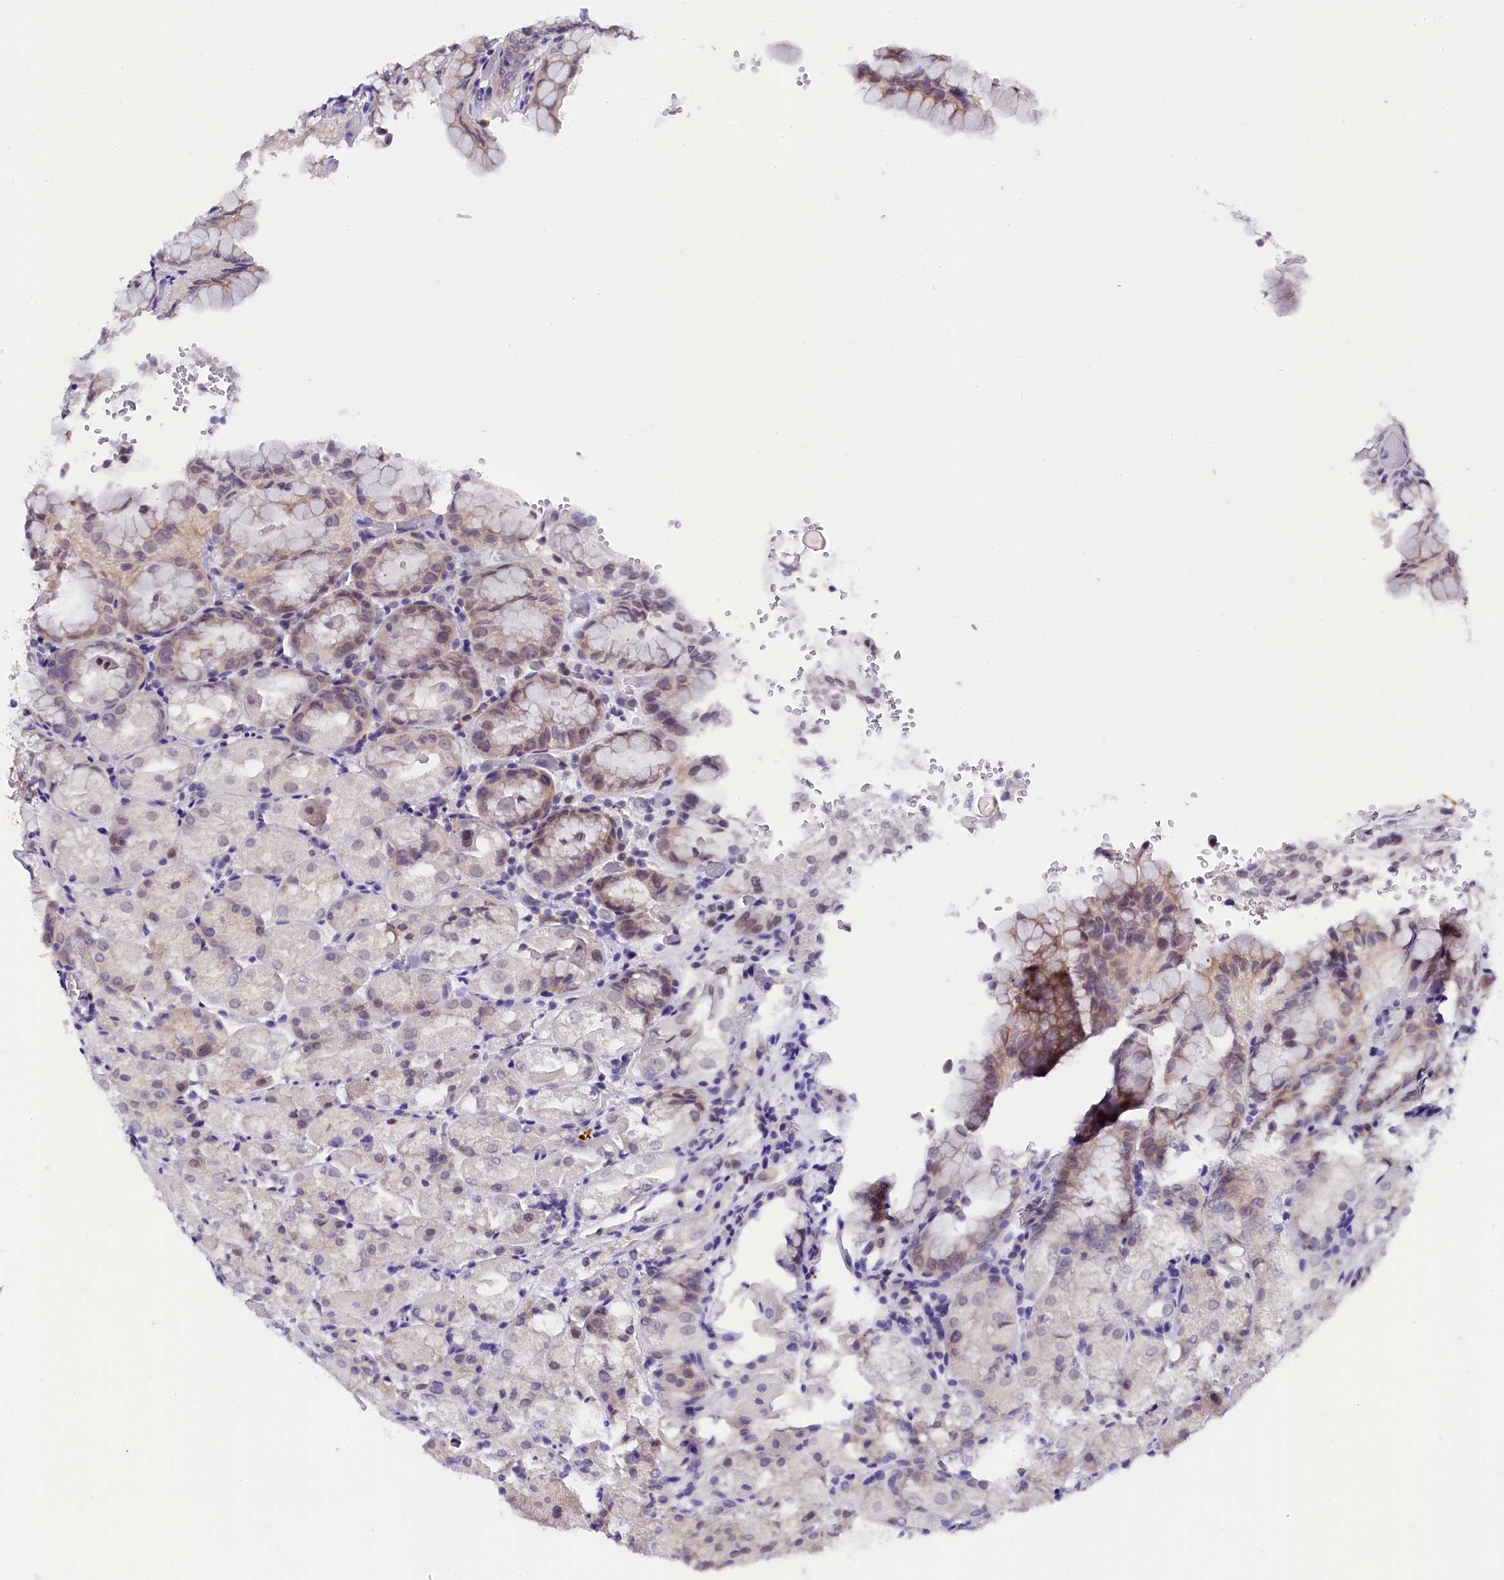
{"staining": {"intensity": "weak", "quantity": "<25%", "location": "cytoplasmic/membranous"}, "tissue": "stomach", "cell_type": "Glandular cells", "image_type": "normal", "snomed": [{"axis": "morphology", "description": "Normal tissue, NOS"}, {"axis": "topography", "description": "Stomach, upper"}, {"axis": "topography", "description": "Stomach, lower"}], "caption": "A high-resolution micrograph shows immunohistochemistry (IHC) staining of unremarkable stomach, which demonstrates no significant positivity in glandular cells. The staining was performed using DAB to visualize the protein expression in brown, while the nuclei were stained in blue with hematoxylin (Magnification: 20x).", "gene": "IQCN", "patient": {"sex": "male", "age": 62}}